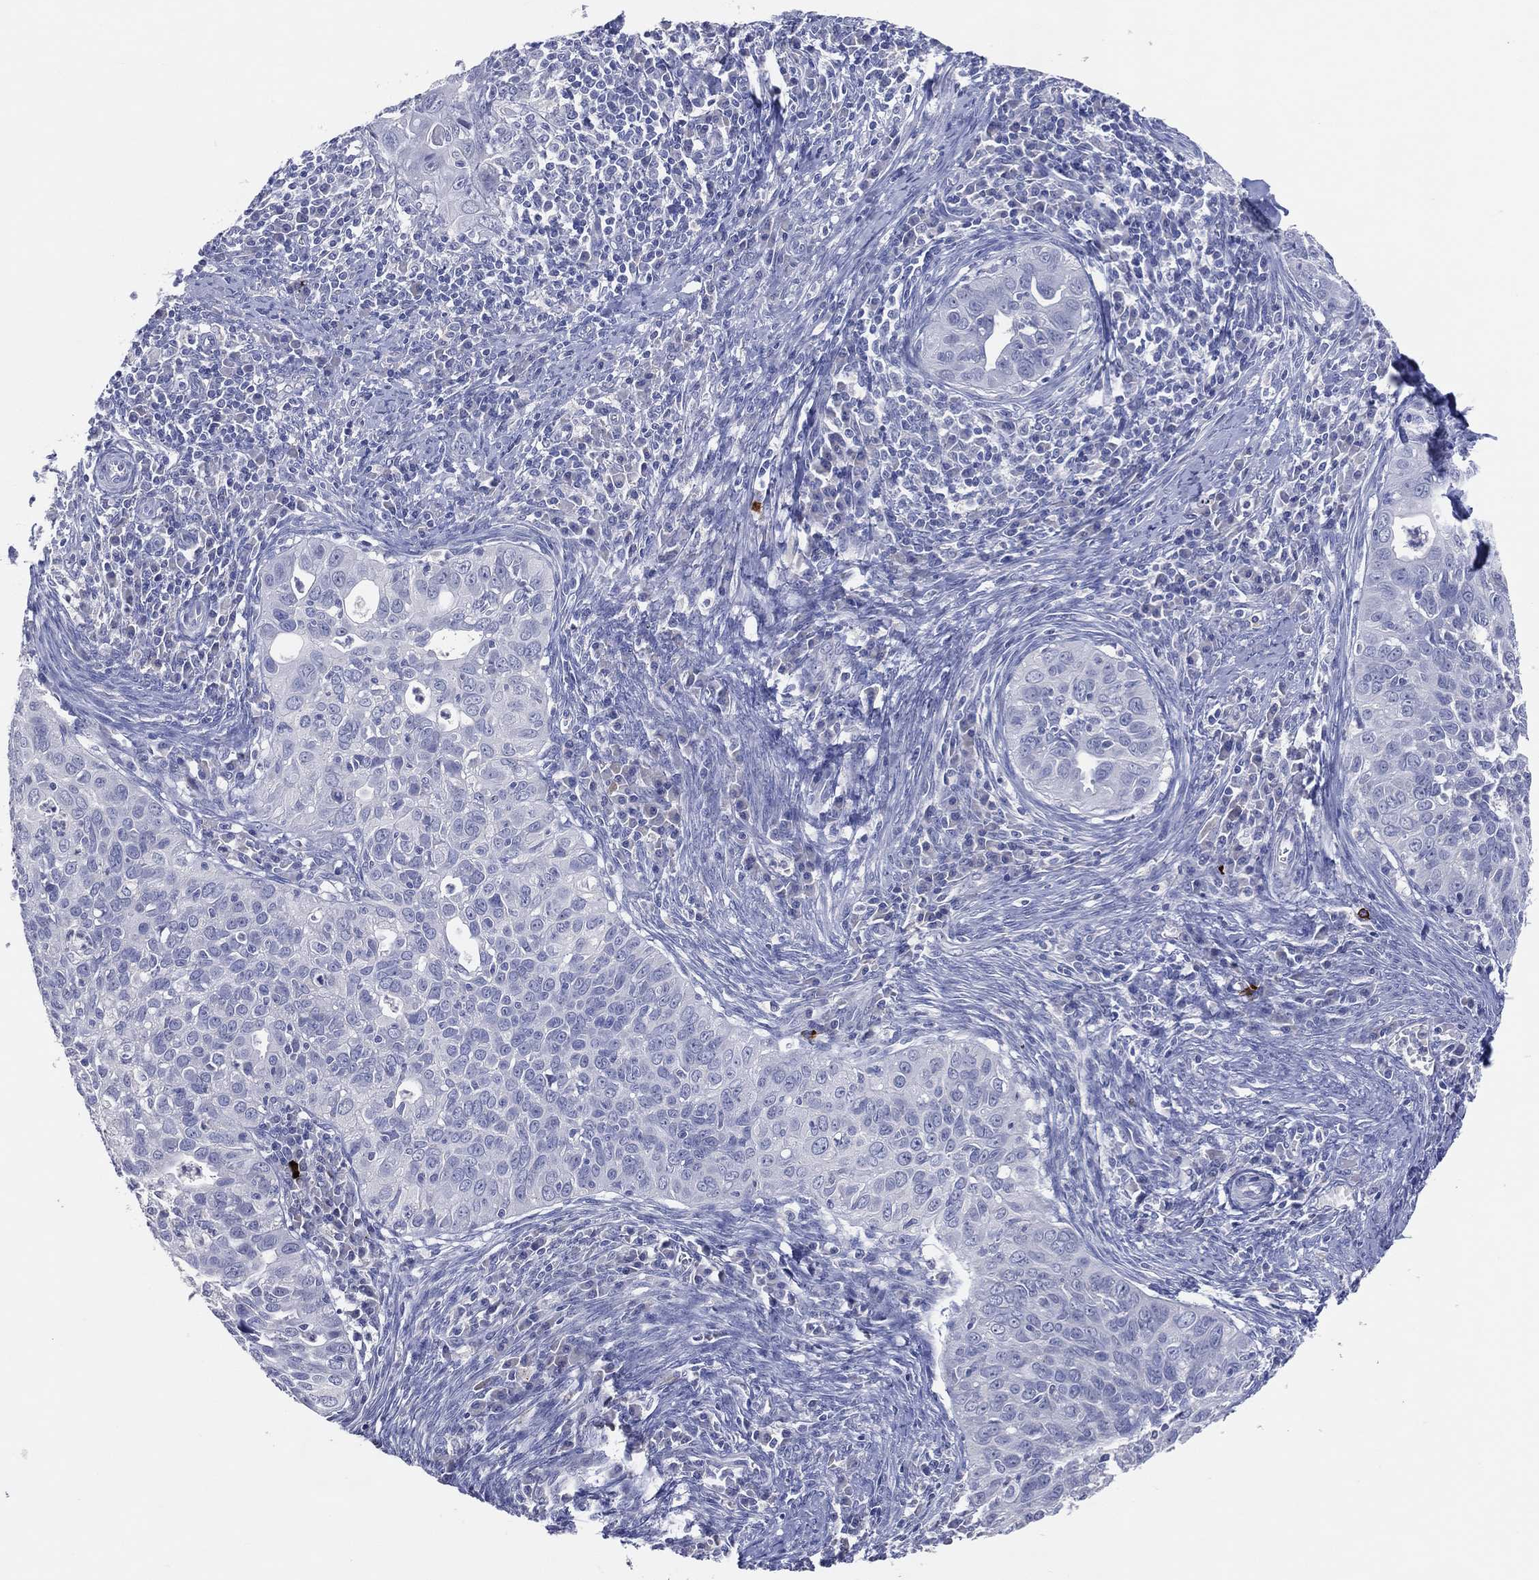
{"staining": {"intensity": "negative", "quantity": "none", "location": "none"}, "tissue": "cervical cancer", "cell_type": "Tumor cells", "image_type": "cancer", "snomed": [{"axis": "morphology", "description": "Squamous cell carcinoma, NOS"}, {"axis": "topography", "description": "Cervix"}], "caption": "IHC photomicrograph of neoplastic tissue: human cervical cancer stained with DAB (3,3'-diaminobenzidine) reveals no significant protein expression in tumor cells. (DAB immunohistochemistry (IHC) visualized using brightfield microscopy, high magnification).", "gene": "DNAH6", "patient": {"sex": "female", "age": 26}}